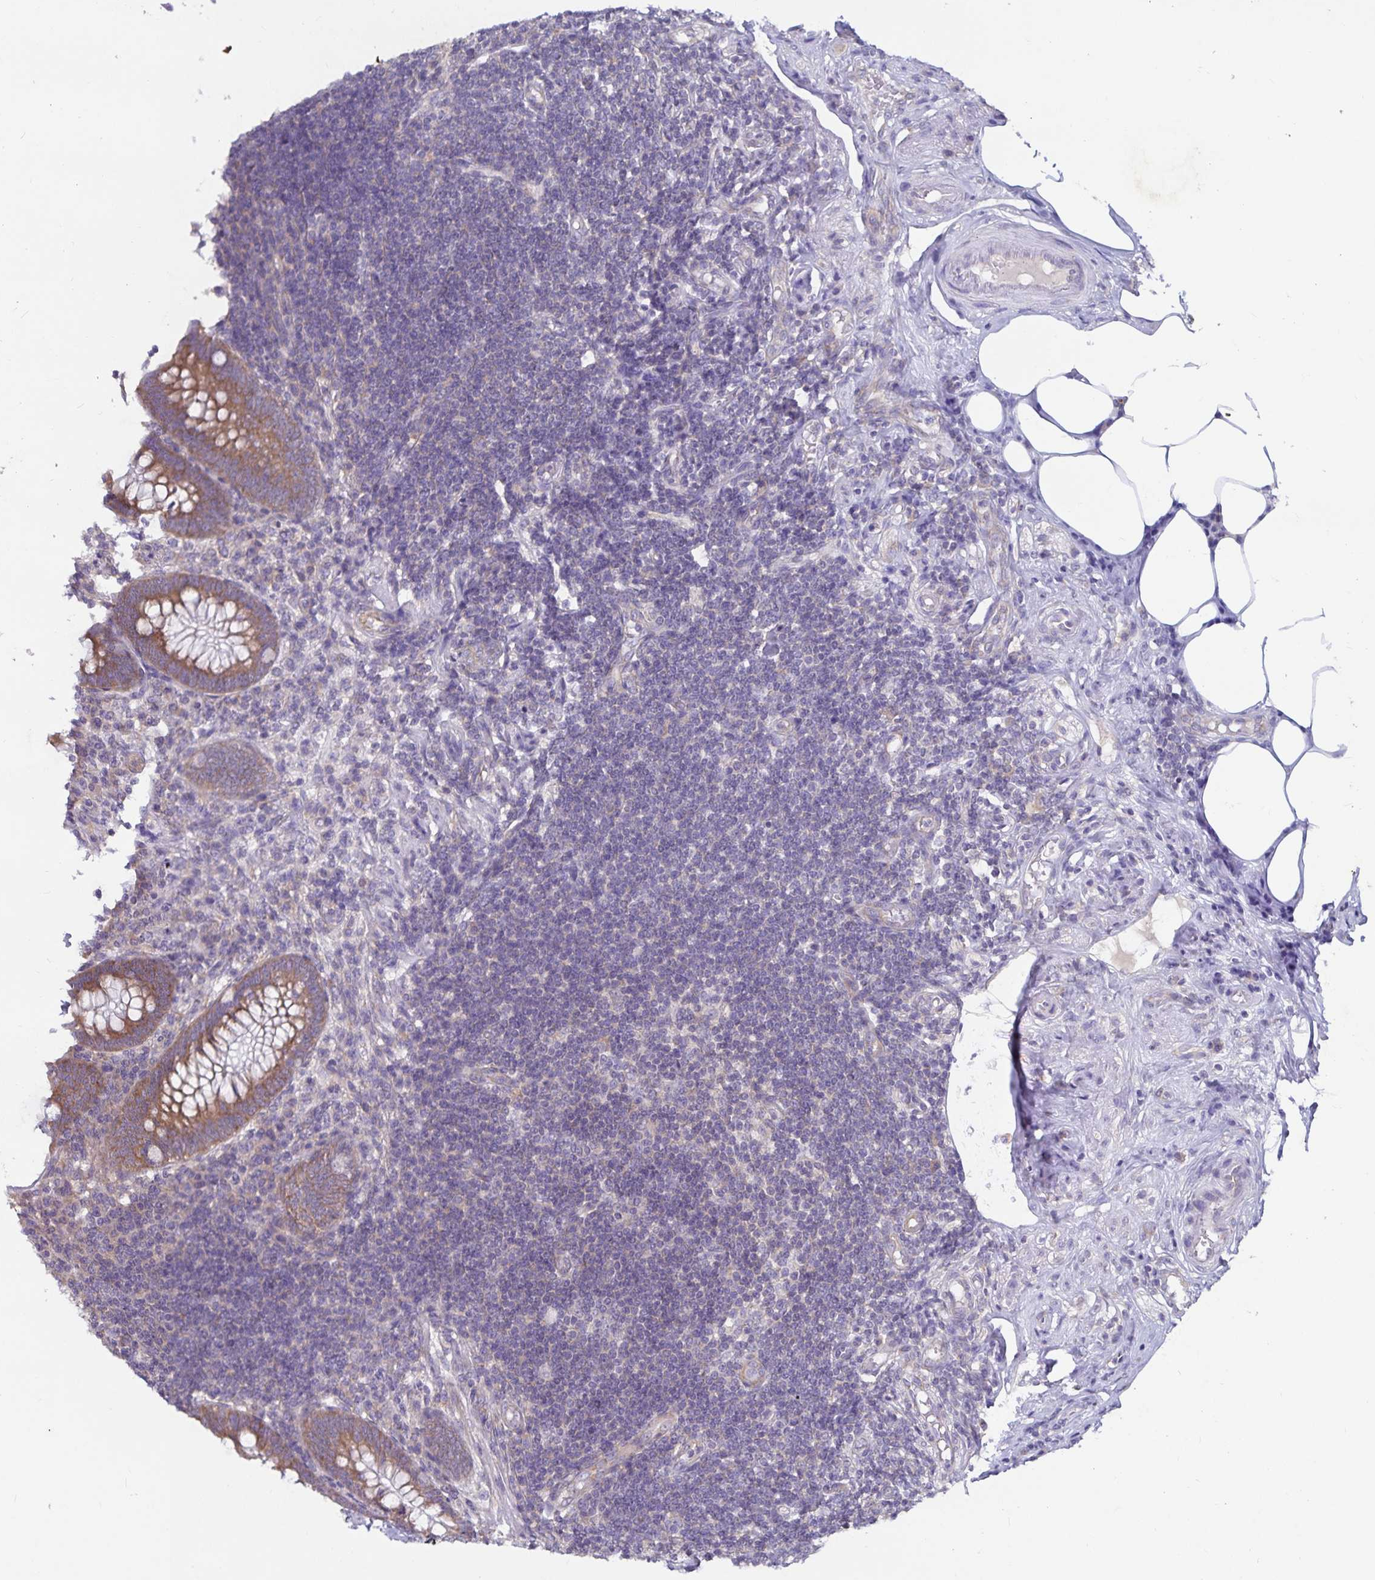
{"staining": {"intensity": "strong", "quantity": ">75%", "location": "cytoplasmic/membranous"}, "tissue": "appendix", "cell_type": "Glandular cells", "image_type": "normal", "snomed": [{"axis": "morphology", "description": "Normal tissue, NOS"}, {"axis": "topography", "description": "Appendix"}], "caption": "Protein expression analysis of unremarkable appendix shows strong cytoplasmic/membranous expression in approximately >75% of glandular cells.", "gene": "FAM120A", "patient": {"sex": "female", "age": 57}}